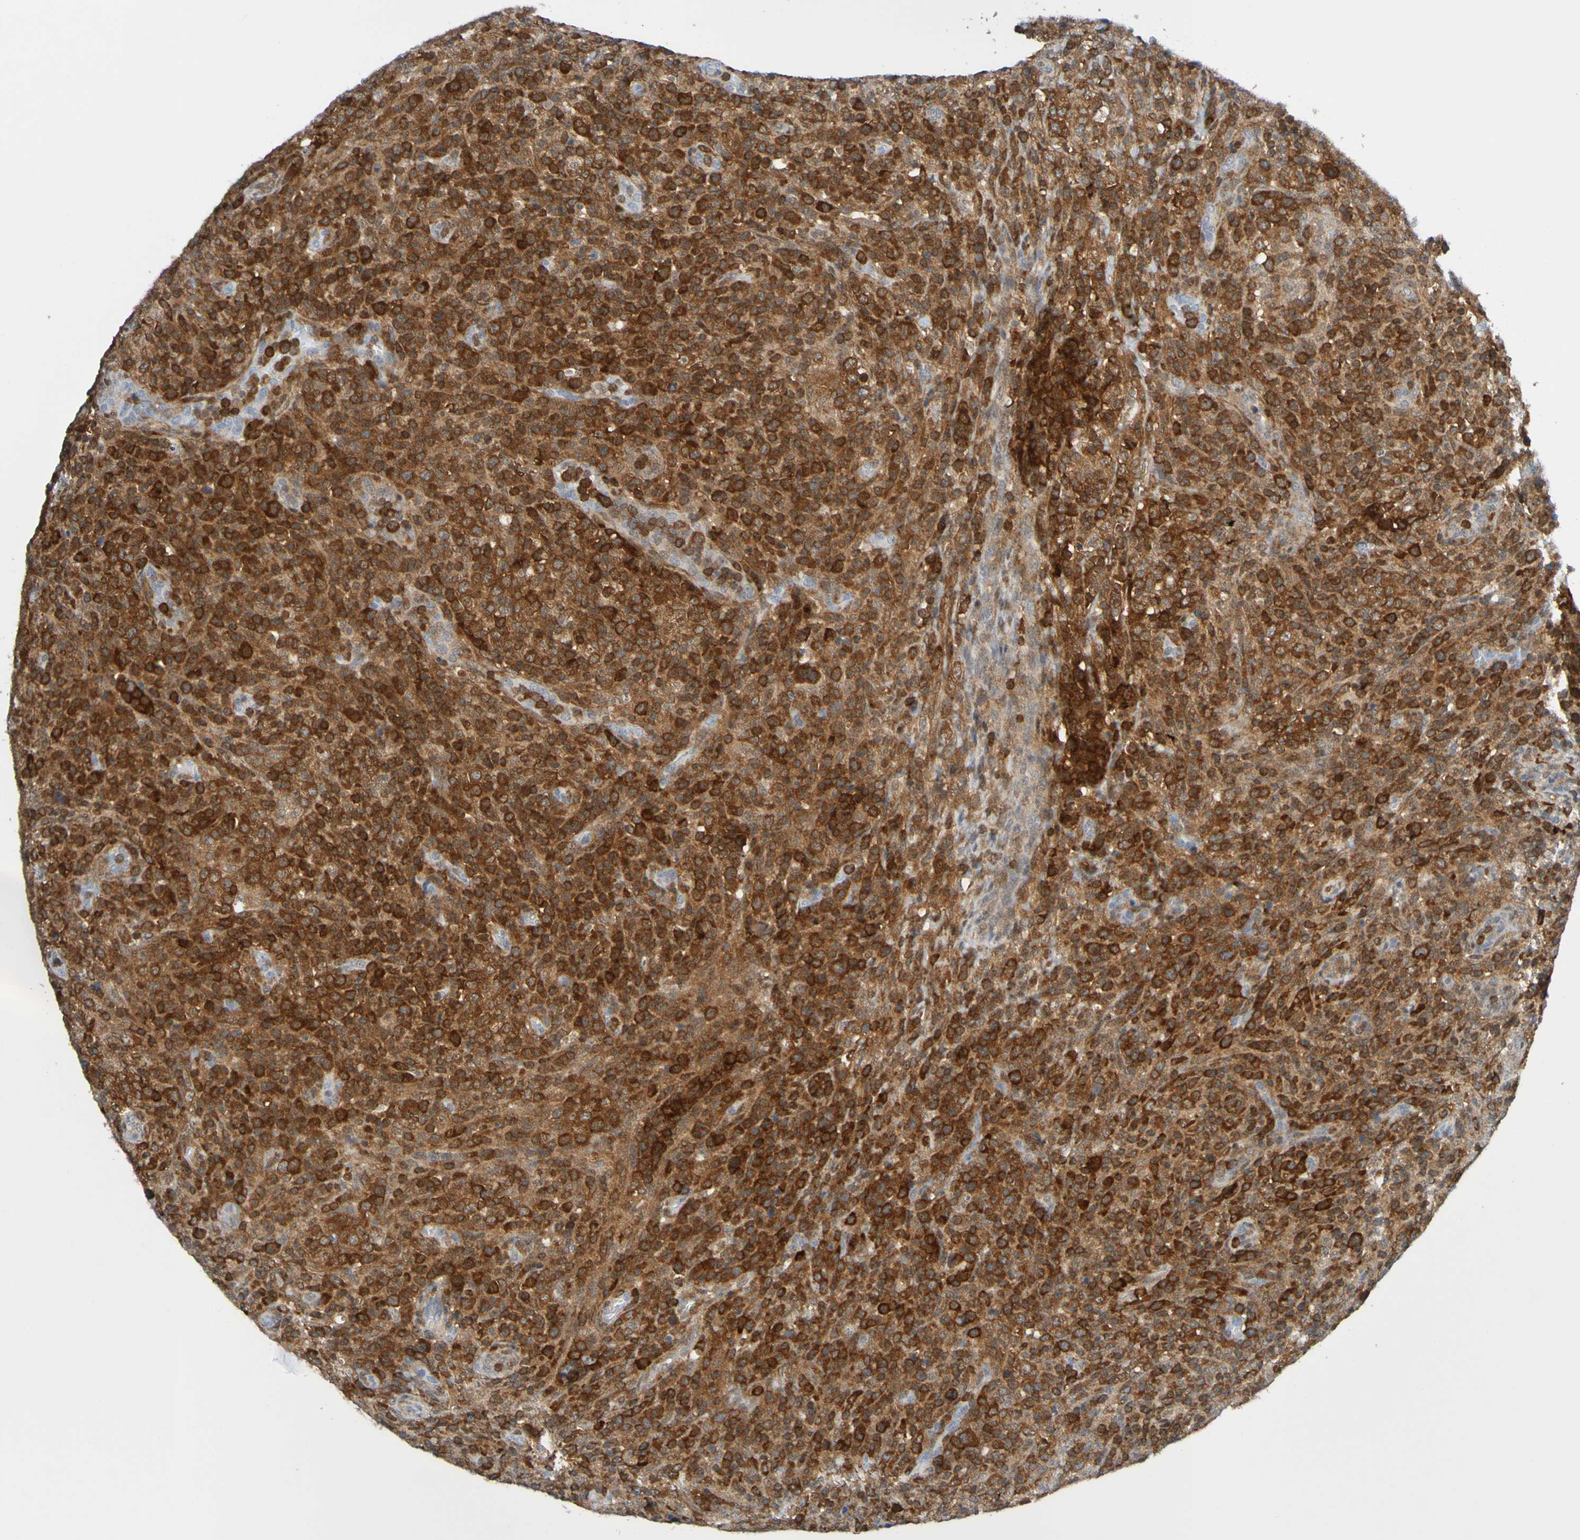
{"staining": {"intensity": "strong", "quantity": ">75%", "location": "cytoplasmic/membranous"}, "tissue": "lymphoma", "cell_type": "Tumor cells", "image_type": "cancer", "snomed": [{"axis": "morphology", "description": "Malignant lymphoma, non-Hodgkin's type, High grade"}, {"axis": "topography", "description": "Lymph node"}], "caption": "Protein staining by immunohistochemistry (IHC) displays strong cytoplasmic/membranous positivity in about >75% of tumor cells in lymphoma. (Stains: DAB in brown, nuclei in blue, Microscopy: brightfield microscopy at high magnification).", "gene": "ATIC", "patient": {"sex": "female", "age": 76}}